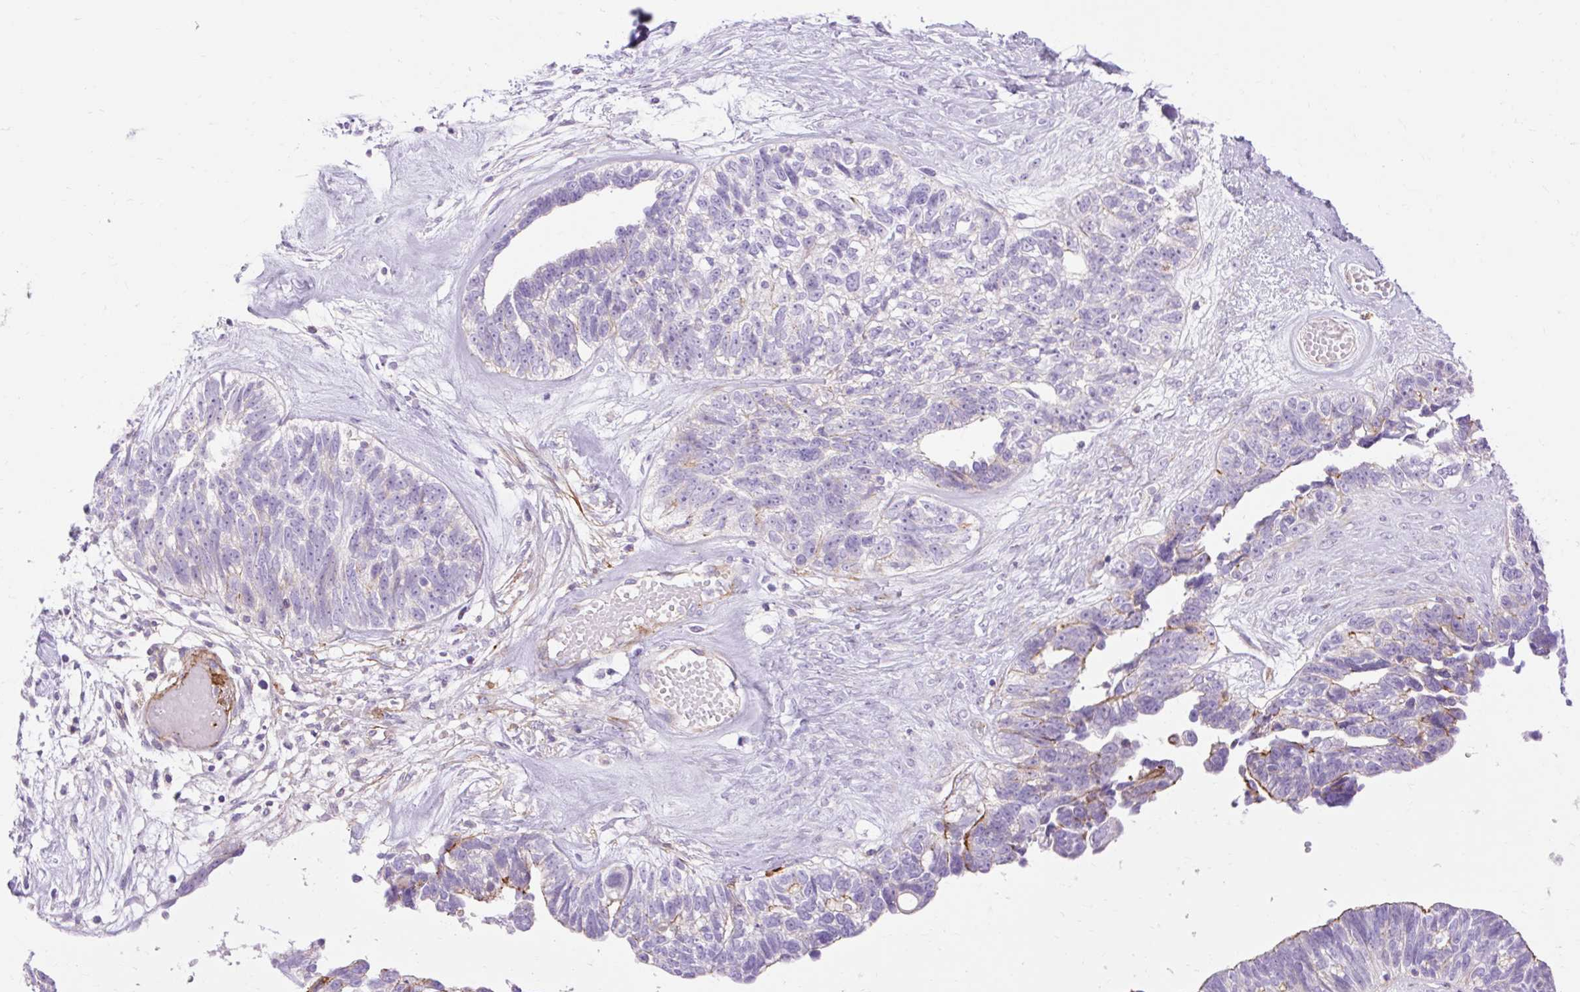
{"staining": {"intensity": "moderate", "quantity": "<25%", "location": "cytoplasmic/membranous"}, "tissue": "ovarian cancer", "cell_type": "Tumor cells", "image_type": "cancer", "snomed": [{"axis": "morphology", "description": "Cystadenocarcinoma, serous, NOS"}, {"axis": "topography", "description": "Ovary"}], "caption": "DAB (3,3'-diaminobenzidine) immunohistochemical staining of human ovarian serous cystadenocarcinoma shows moderate cytoplasmic/membranous protein staining in approximately <25% of tumor cells. (Stains: DAB (3,3'-diaminobenzidine) in brown, nuclei in blue, Microscopy: brightfield microscopy at high magnification).", "gene": "CORO7-PAM16", "patient": {"sex": "female", "age": 79}}